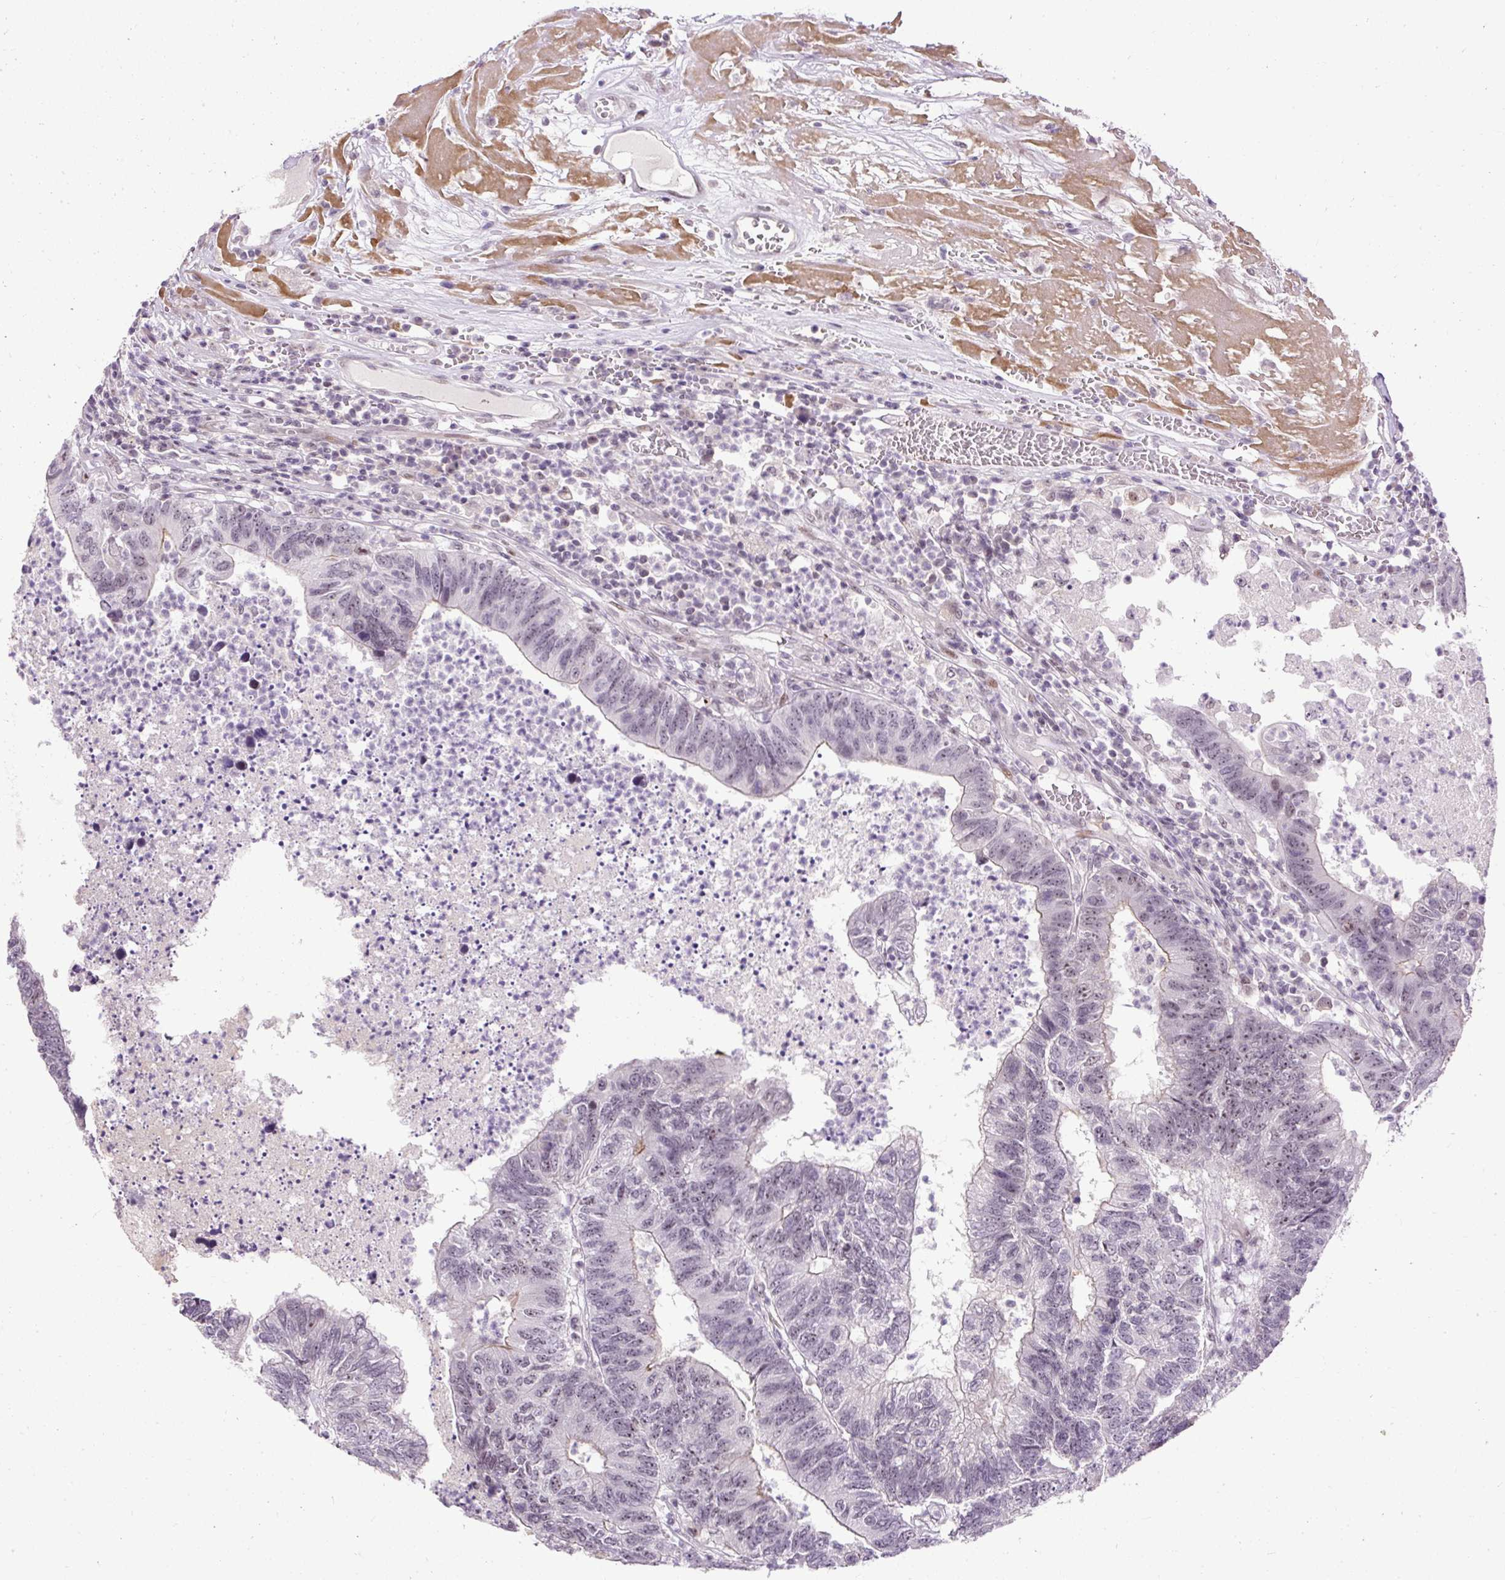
{"staining": {"intensity": "moderate", "quantity": "25%-75%", "location": "nuclear"}, "tissue": "colorectal cancer", "cell_type": "Tumor cells", "image_type": "cancer", "snomed": [{"axis": "morphology", "description": "Adenocarcinoma, NOS"}, {"axis": "topography", "description": "Colon"}], "caption": "Brown immunohistochemical staining in colorectal cancer (adenocarcinoma) displays moderate nuclear staining in approximately 25%-75% of tumor cells.", "gene": "ARHGEF18", "patient": {"sex": "female", "age": 48}}